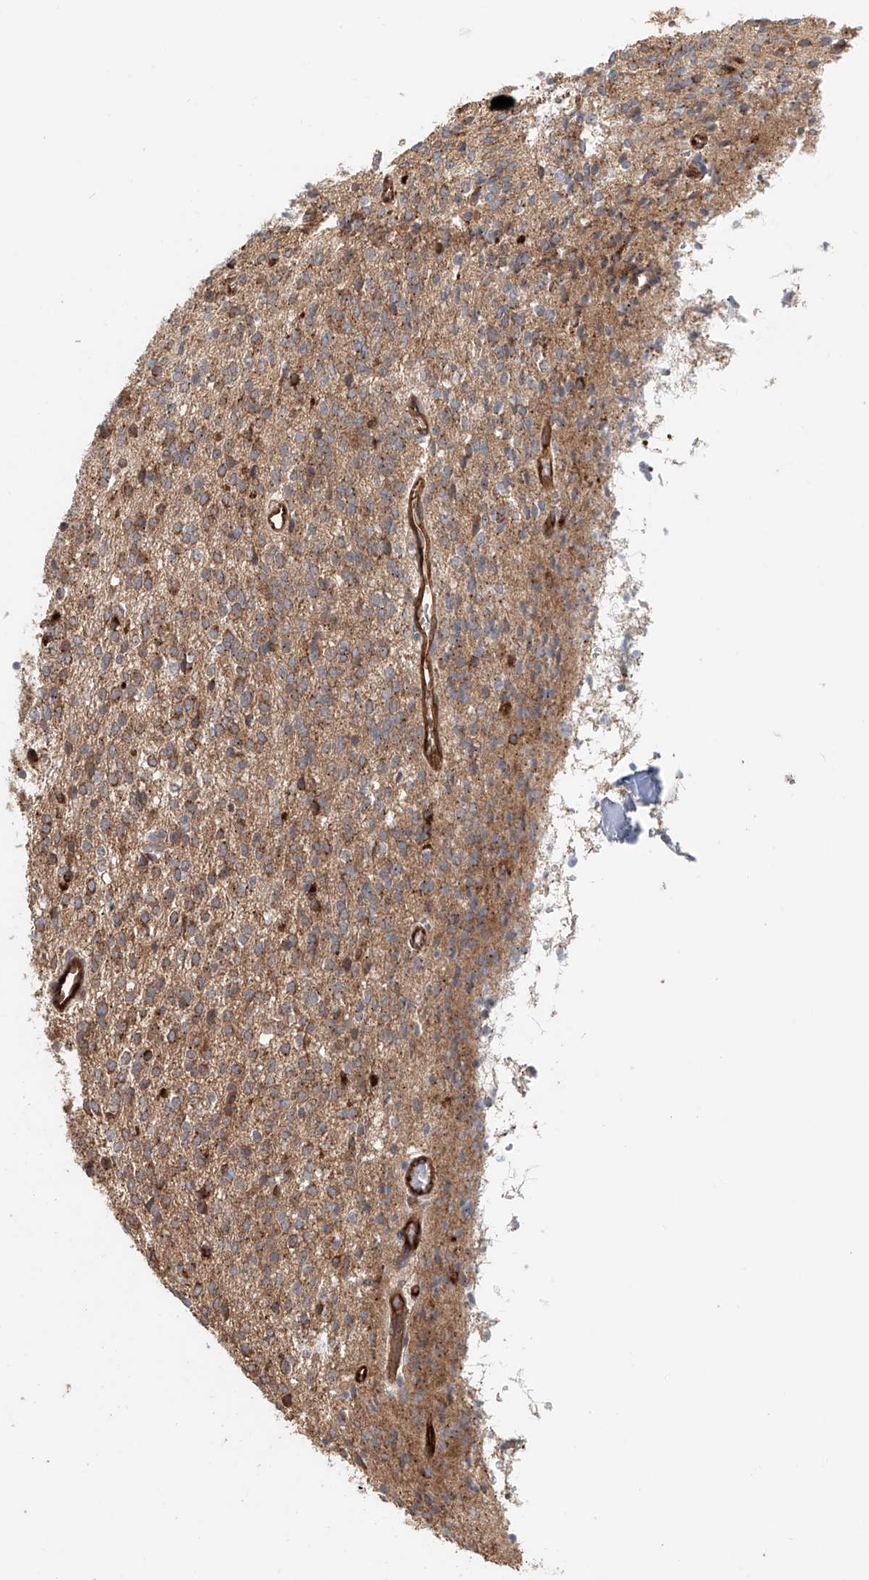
{"staining": {"intensity": "weak", "quantity": ">75%", "location": "cytoplasmic/membranous"}, "tissue": "glioma", "cell_type": "Tumor cells", "image_type": "cancer", "snomed": [{"axis": "morphology", "description": "Glioma, malignant, High grade"}, {"axis": "topography", "description": "Brain"}], "caption": "IHC photomicrograph of neoplastic tissue: glioma stained using IHC displays low levels of weak protein expression localized specifically in the cytoplasmic/membranous of tumor cells, appearing as a cytoplasmic/membranous brown color.", "gene": "FRYL", "patient": {"sex": "male", "age": 34}}